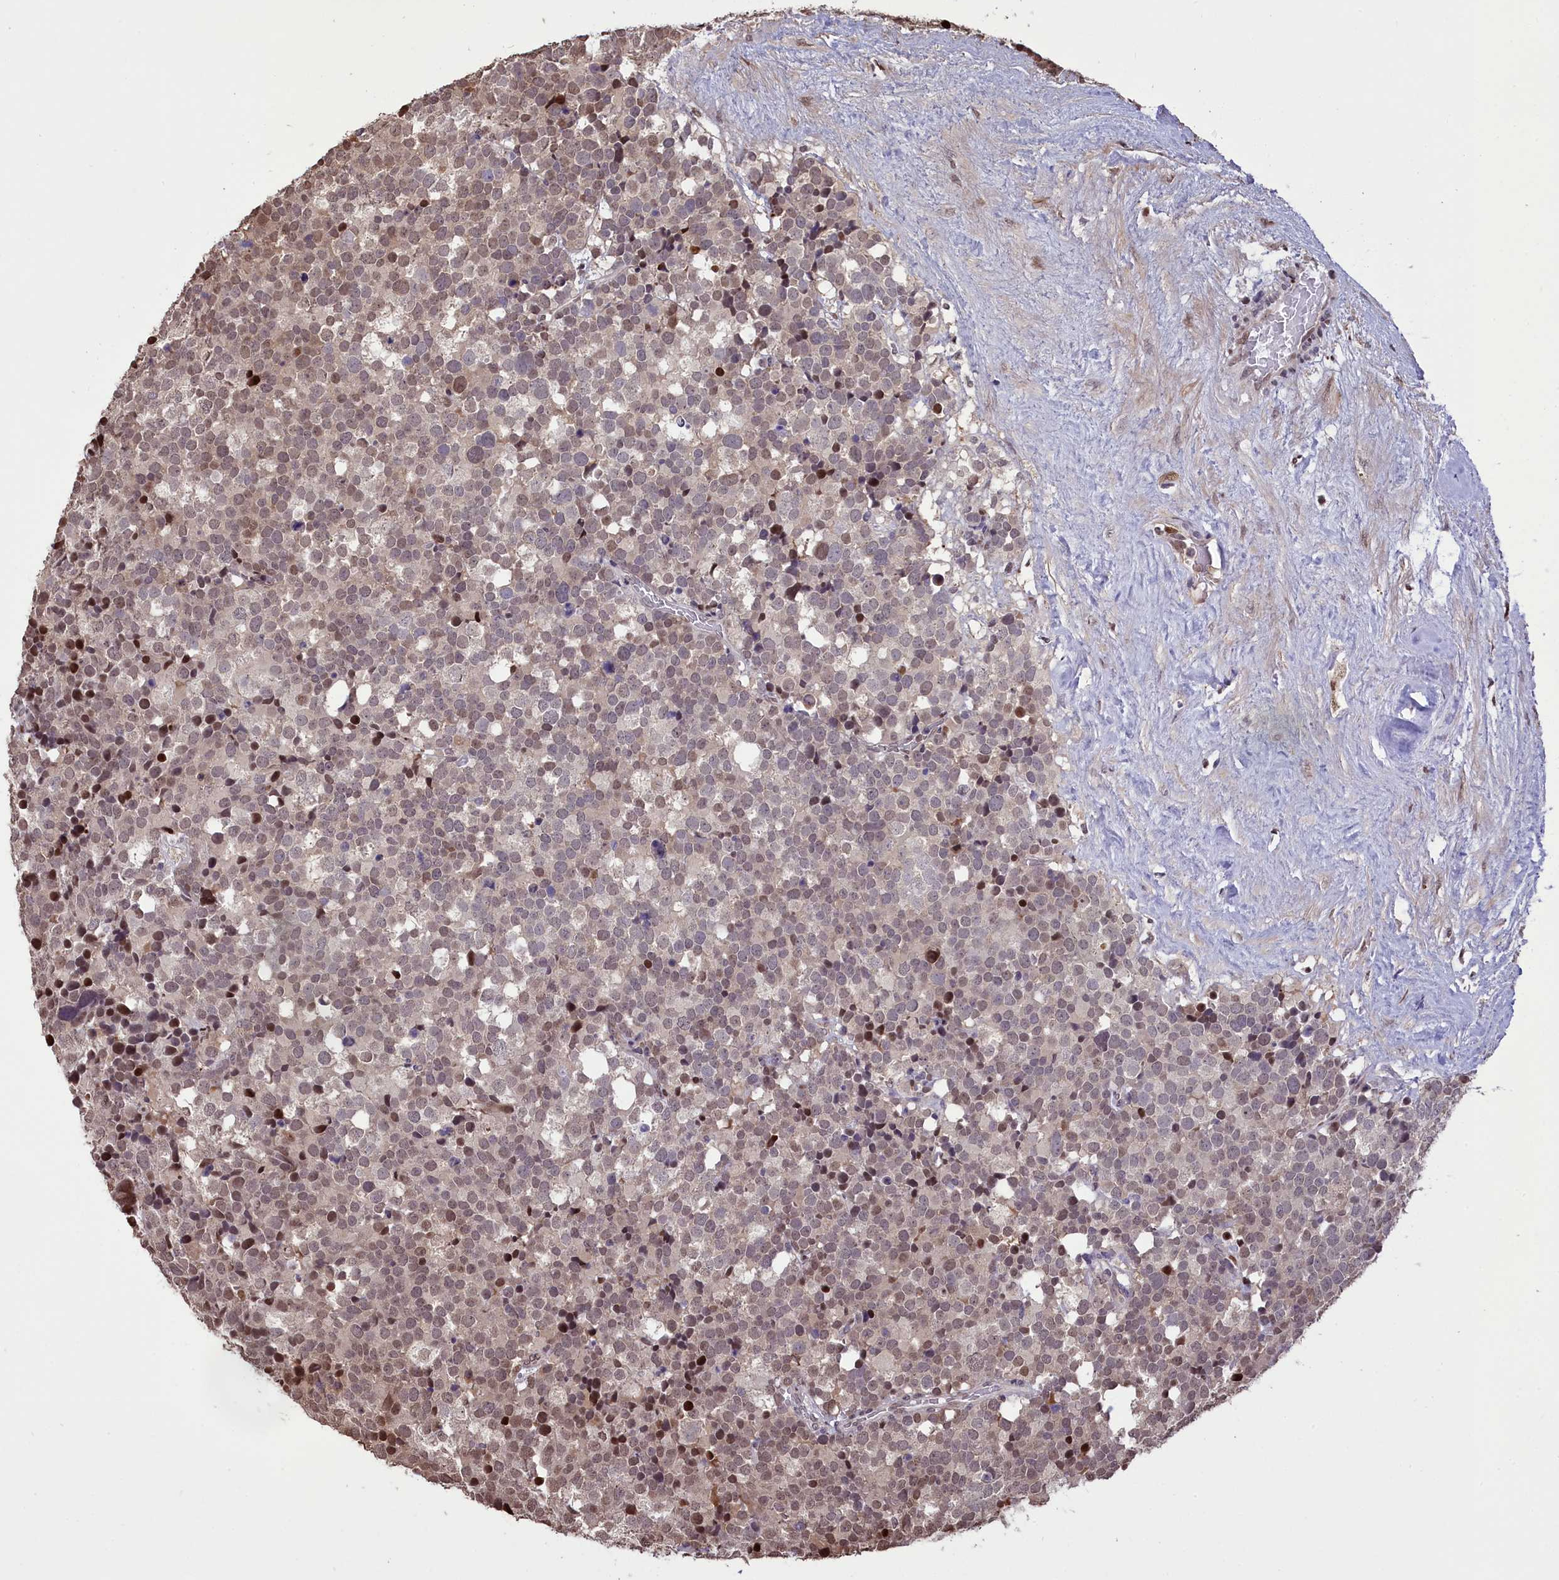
{"staining": {"intensity": "weak", "quantity": "25%-75%", "location": "nuclear"}, "tissue": "testis cancer", "cell_type": "Tumor cells", "image_type": "cancer", "snomed": [{"axis": "morphology", "description": "Seminoma, NOS"}, {"axis": "topography", "description": "Testis"}], "caption": "Human seminoma (testis) stained with a brown dye shows weak nuclear positive expression in about 25%-75% of tumor cells.", "gene": "RELB", "patient": {"sex": "male", "age": 71}}